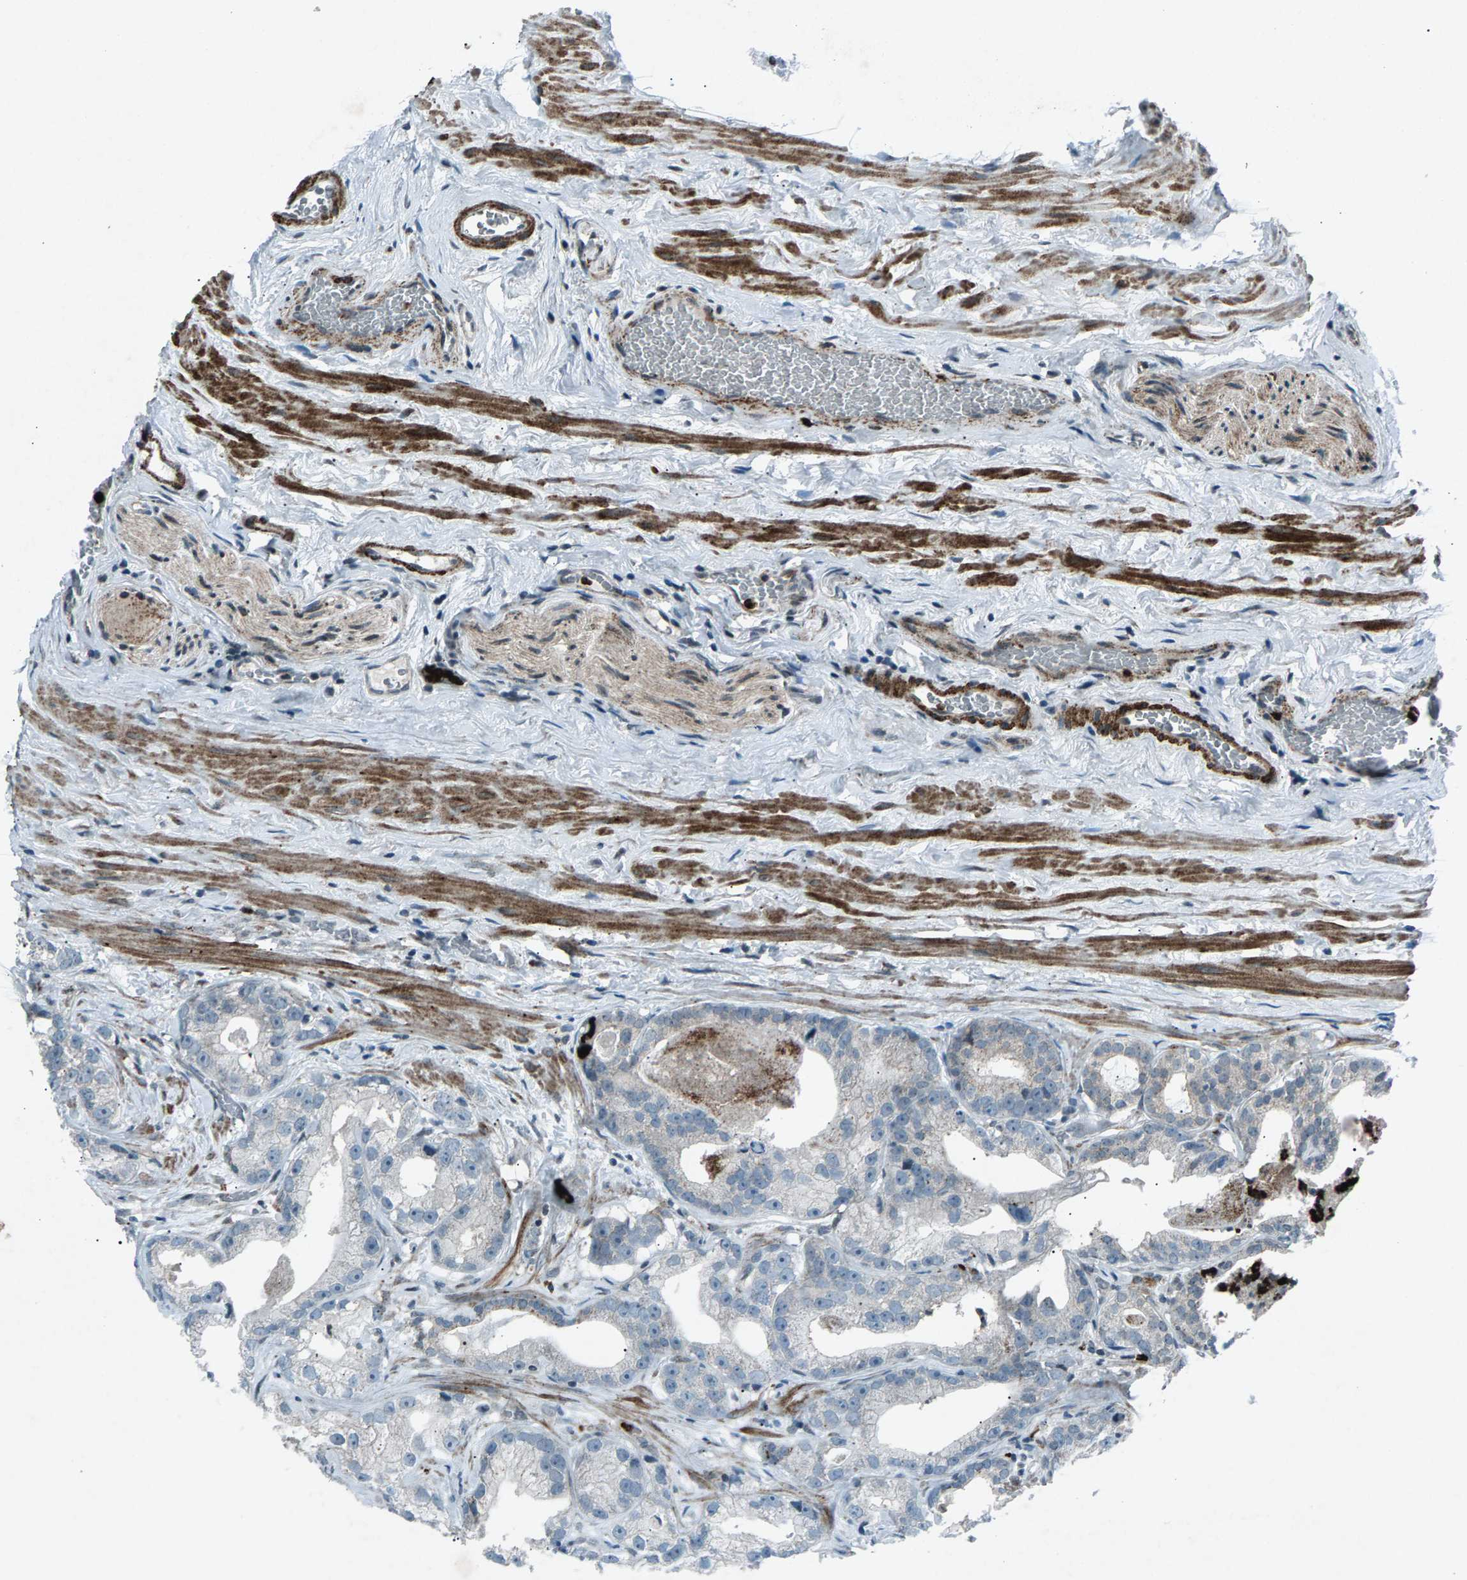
{"staining": {"intensity": "negative", "quantity": "none", "location": "none"}, "tissue": "prostate cancer", "cell_type": "Tumor cells", "image_type": "cancer", "snomed": [{"axis": "morphology", "description": "Adenocarcinoma, Low grade"}, {"axis": "topography", "description": "Prostate"}], "caption": "Immunohistochemistry (IHC) of human prostate cancer exhibits no expression in tumor cells.", "gene": "ZPR1", "patient": {"sex": "male", "age": 59}}